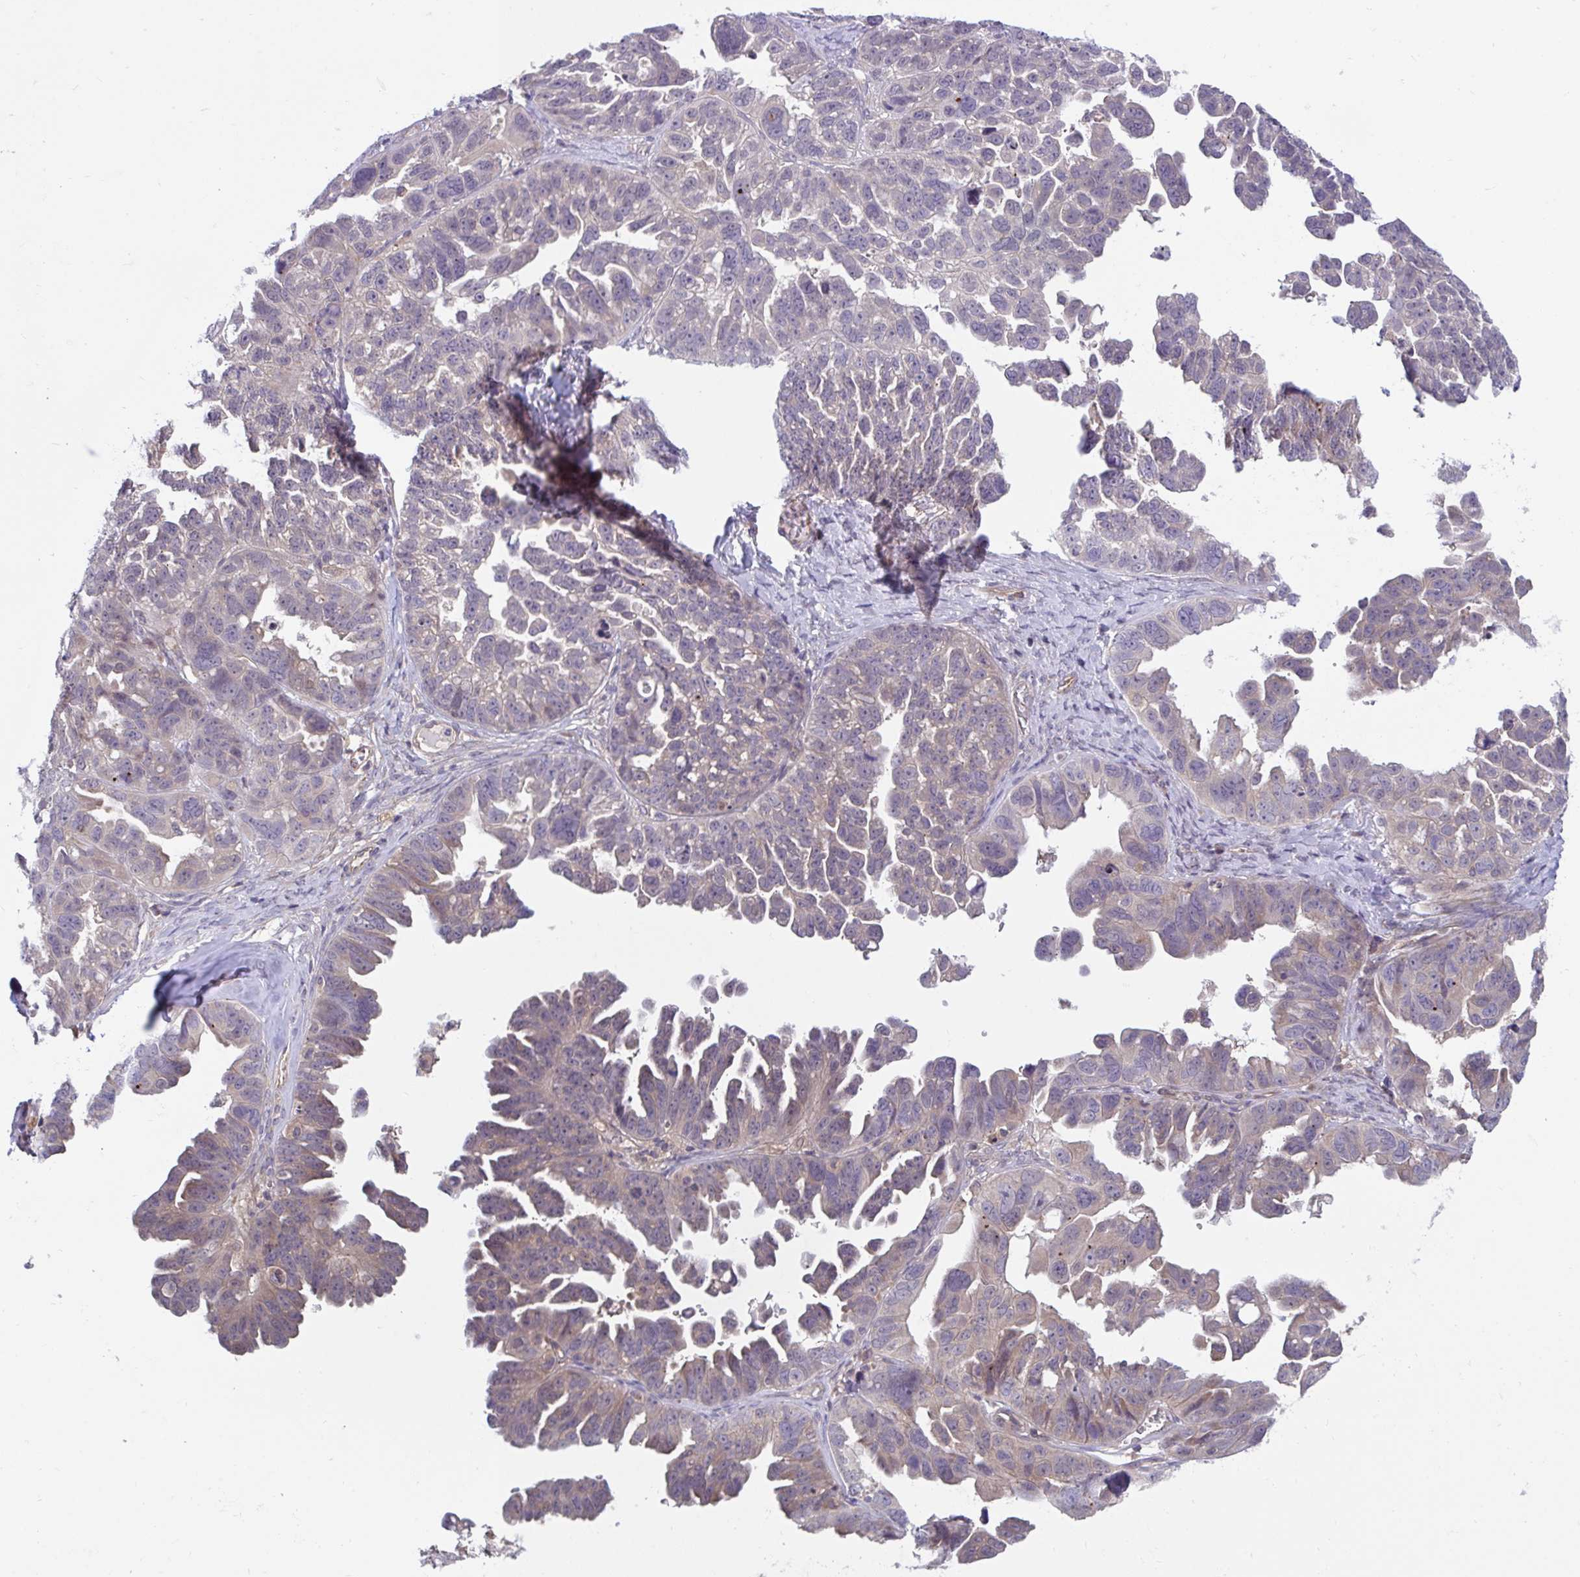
{"staining": {"intensity": "weak", "quantity": "25%-75%", "location": "cytoplasmic/membranous"}, "tissue": "ovarian cancer", "cell_type": "Tumor cells", "image_type": "cancer", "snomed": [{"axis": "morphology", "description": "Cystadenocarcinoma, serous, NOS"}, {"axis": "topography", "description": "Ovary"}], "caption": "The immunohistochemical stain highlights weak cytoplasmic/membranous positivity in tumor cells of ovarian cancer tissue.", "gene": "IST1", "patient": {"sex": "female", "age": 79}}